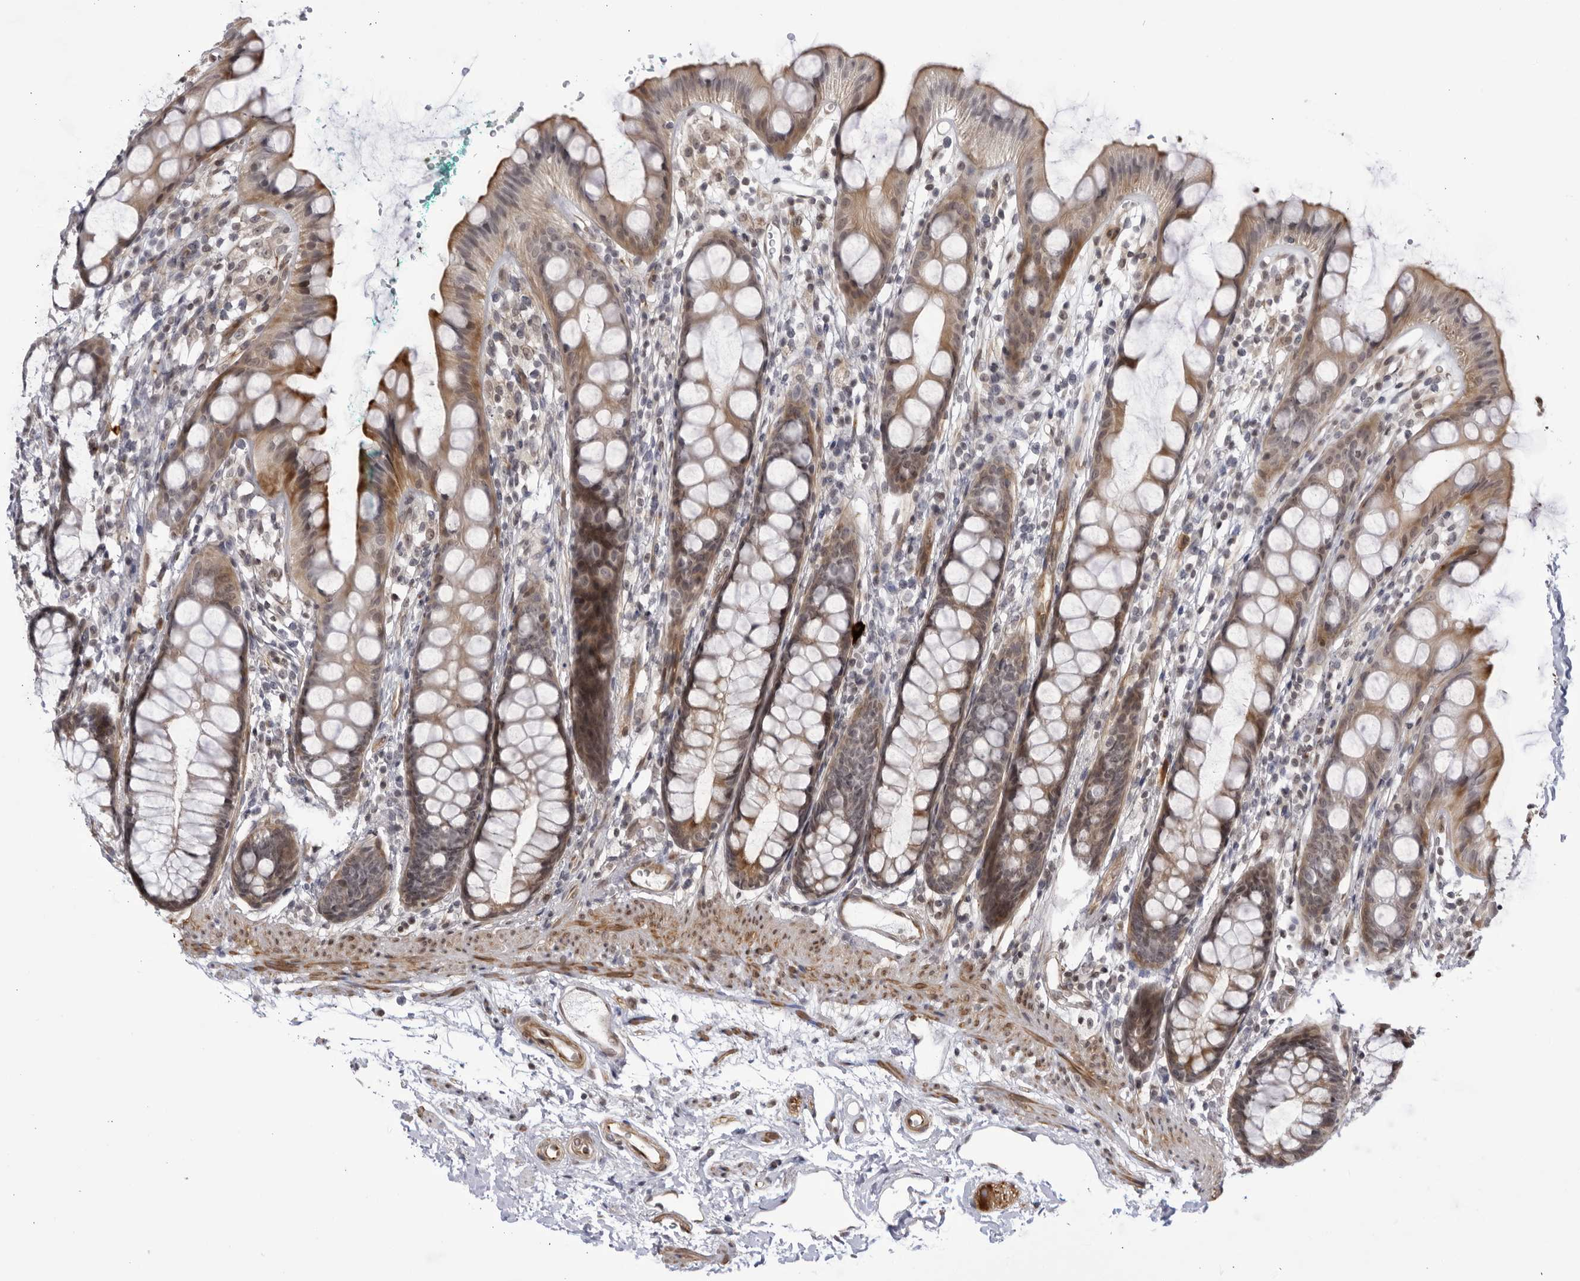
{"staining": {"intensity": "moderate", "quantity": ">75%", "location": "cytoplasmic/membranous"}, "tissue": "rectum", "cell_type": "Glandular cells", "image_type": "normal", "snomed": [{"axis": "morphology", "description": "Normal tissue, NOS"}, {"axis": "topography", "description": "Rectum"}], "caption": "Protein staining by immunohistochemistry (IHC) reveals moderate cytoplasmic/membranous positivity in about >75% of glandular cells in normal rectum.", "gene": "CNBD1", "patient": {"sex": "female", "age": 65}}